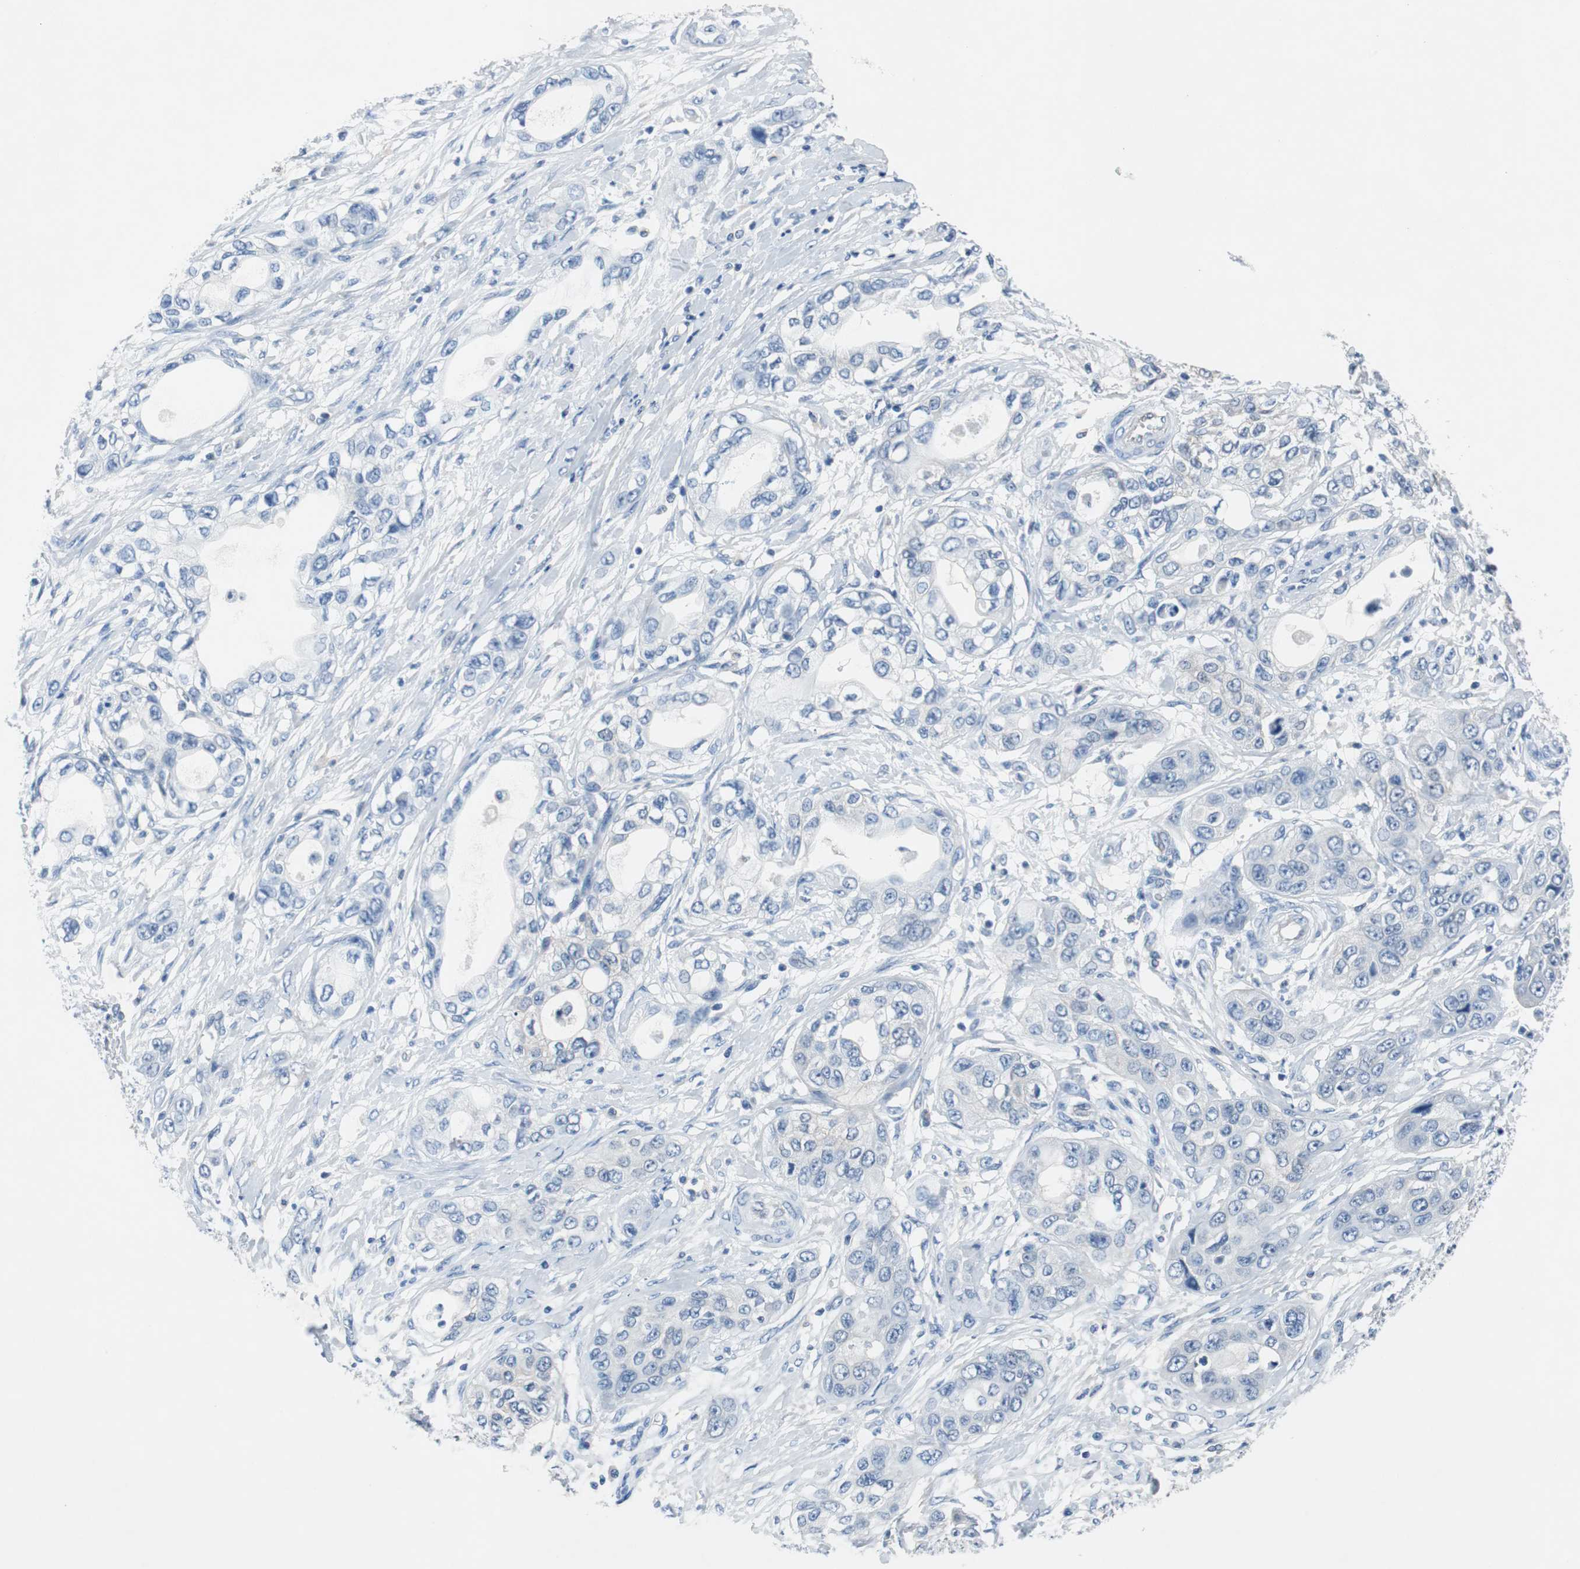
{"staining": {"intensity": "negative", "quantity": "none", "location": "none"}, "tissue": "pancreatic cancer", "cell_type": "Tumor cells", "image_type": "cancer", "snomed": [{"axis": "morphology", "description": "Adenocarcinoma, NOS"}, {"axis": "topography", "description": "Pancreas"}], "caption": "A micrograph of human pancreatic cancer (adenocarcinoma) is negative for staining in tumor cells.", "gene": "EEF2K", "patient": {"sex": "female", "age": 70}}